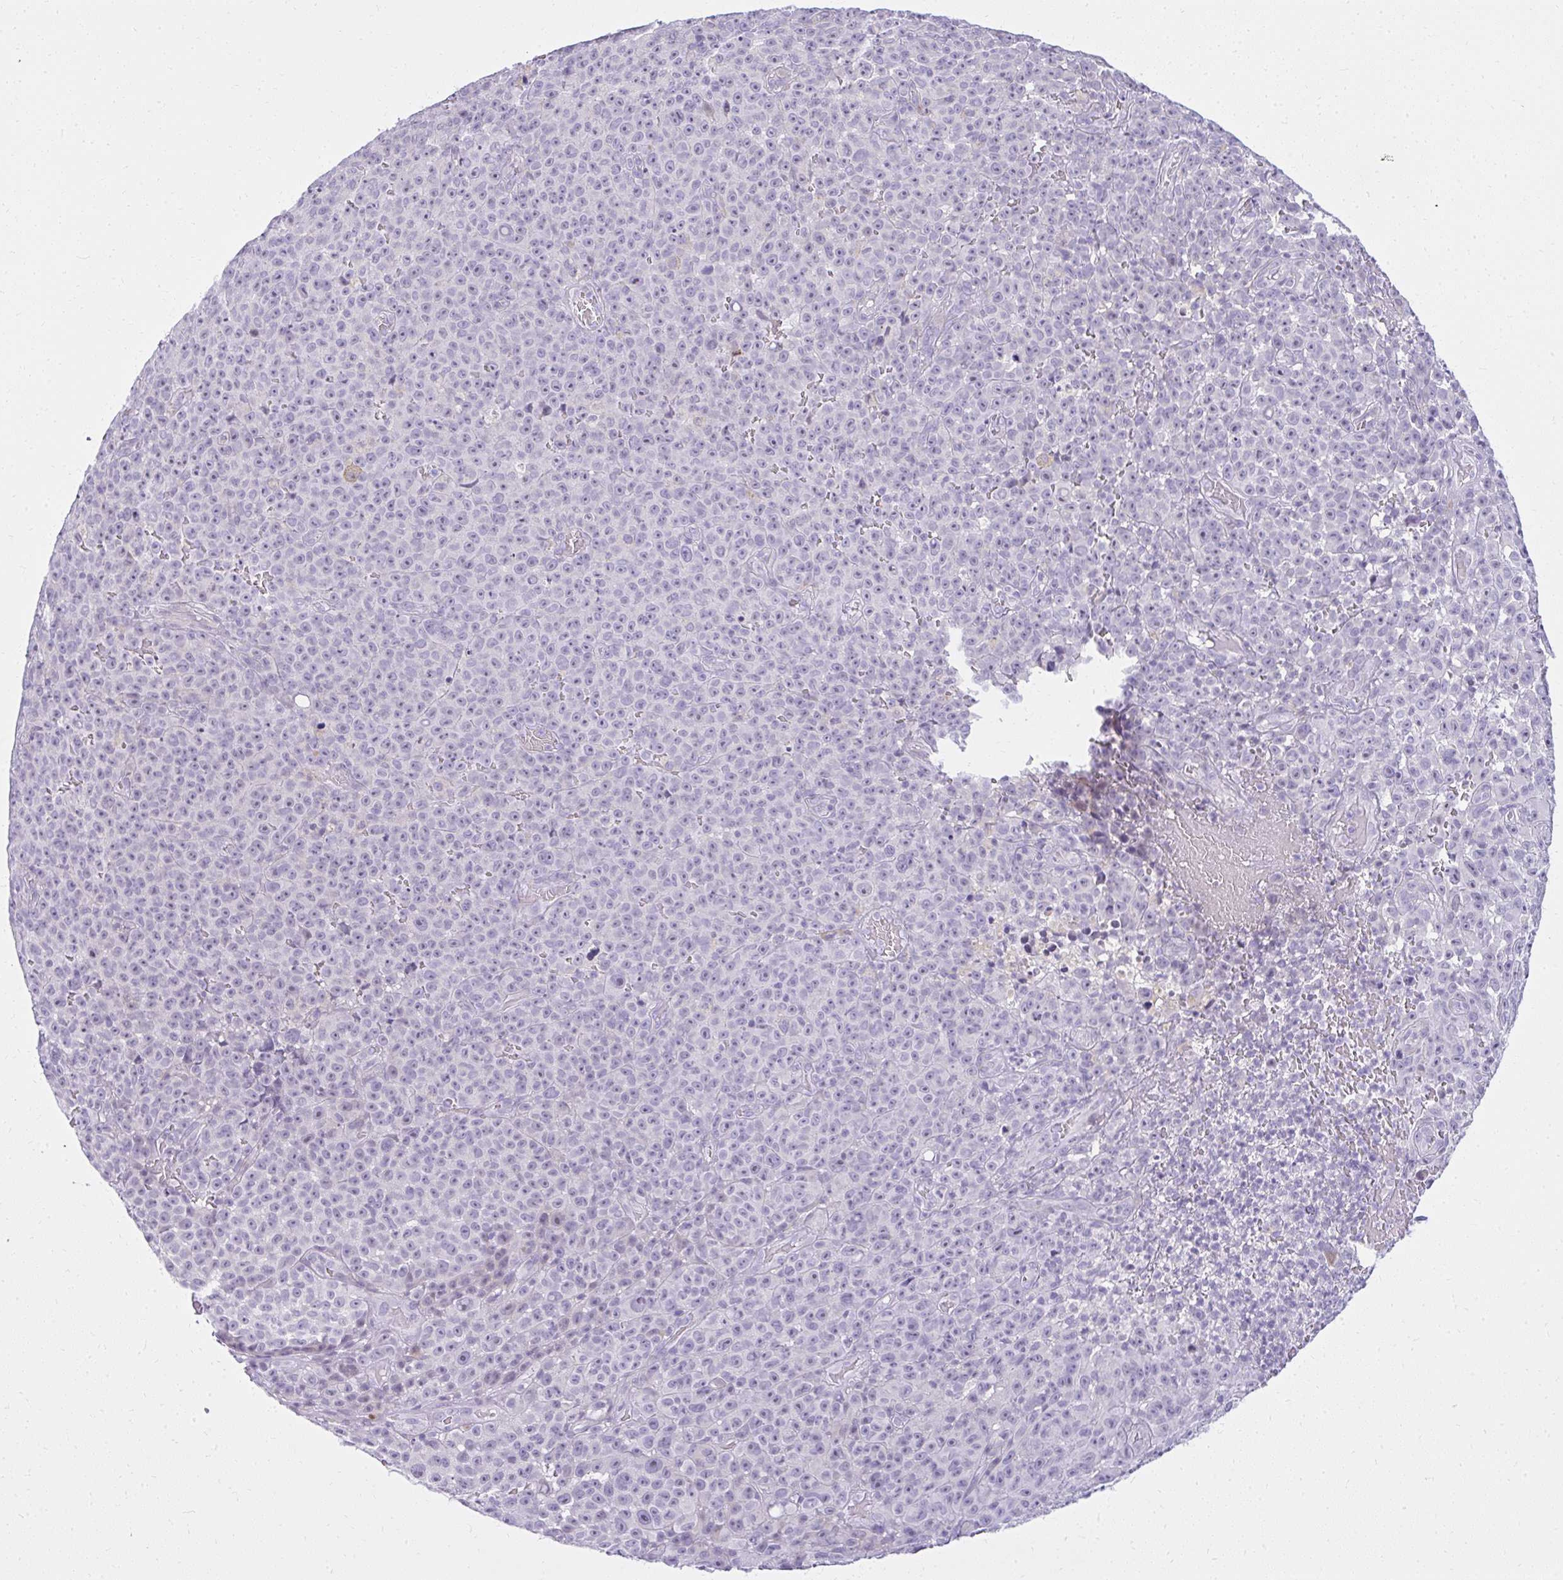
{"staining": {"intensity": "negative", "quantity": "none", "location": "none"}, "tissue": "melanoma", "cell_type": "Tumor cells", "image_type": "cancer", "snomed": [{"axis": "morphology", "description": "Malignant melanoma, NOS"}, {"axis": "topography", "description": "Skin"}], "caption": "The immunohistochemistry (IHC) photomicrograph has no significant expression in tumor cells of melanoma tissue.", "gene": "PRAP1", "patient": {"sex": "female", "age": 82}}